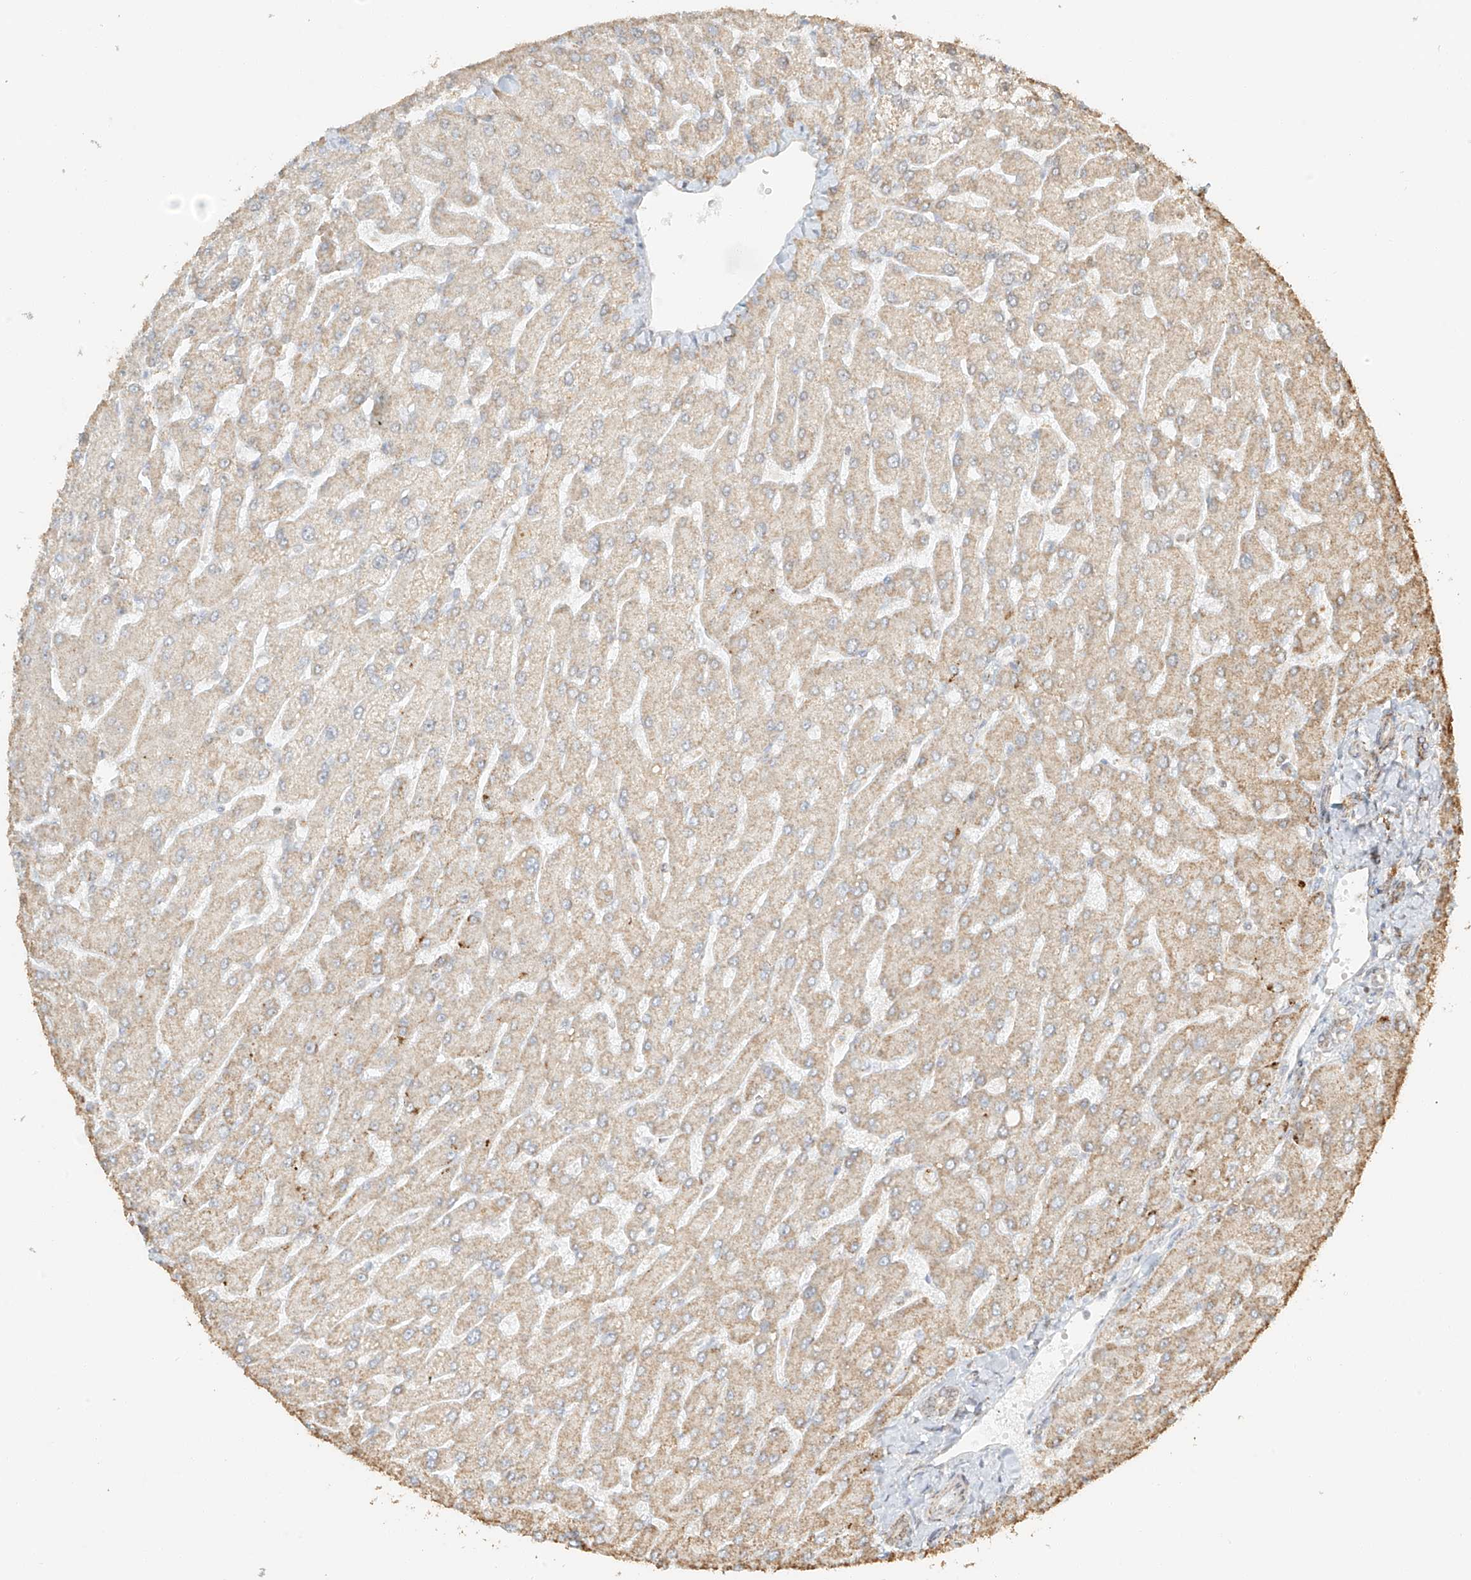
{"staining": {"intensity": "negative", "quantity": "none", "location": "none"}, "tissue": "liver", "cell_type": "Cholangiocytes", "image_type": "normal", "snomed": [{"axis": "morphology", "description": "Normal tissue, NOS"}, {"axis": "topography", "description": "Liver"}], "caption": "Protein analysis of benign liver shows no significant staining in cholangiocytes. Nuclei are stained in blue.", "gene": "MIPEP", "patient": {"sex": "male", "age": 55}}